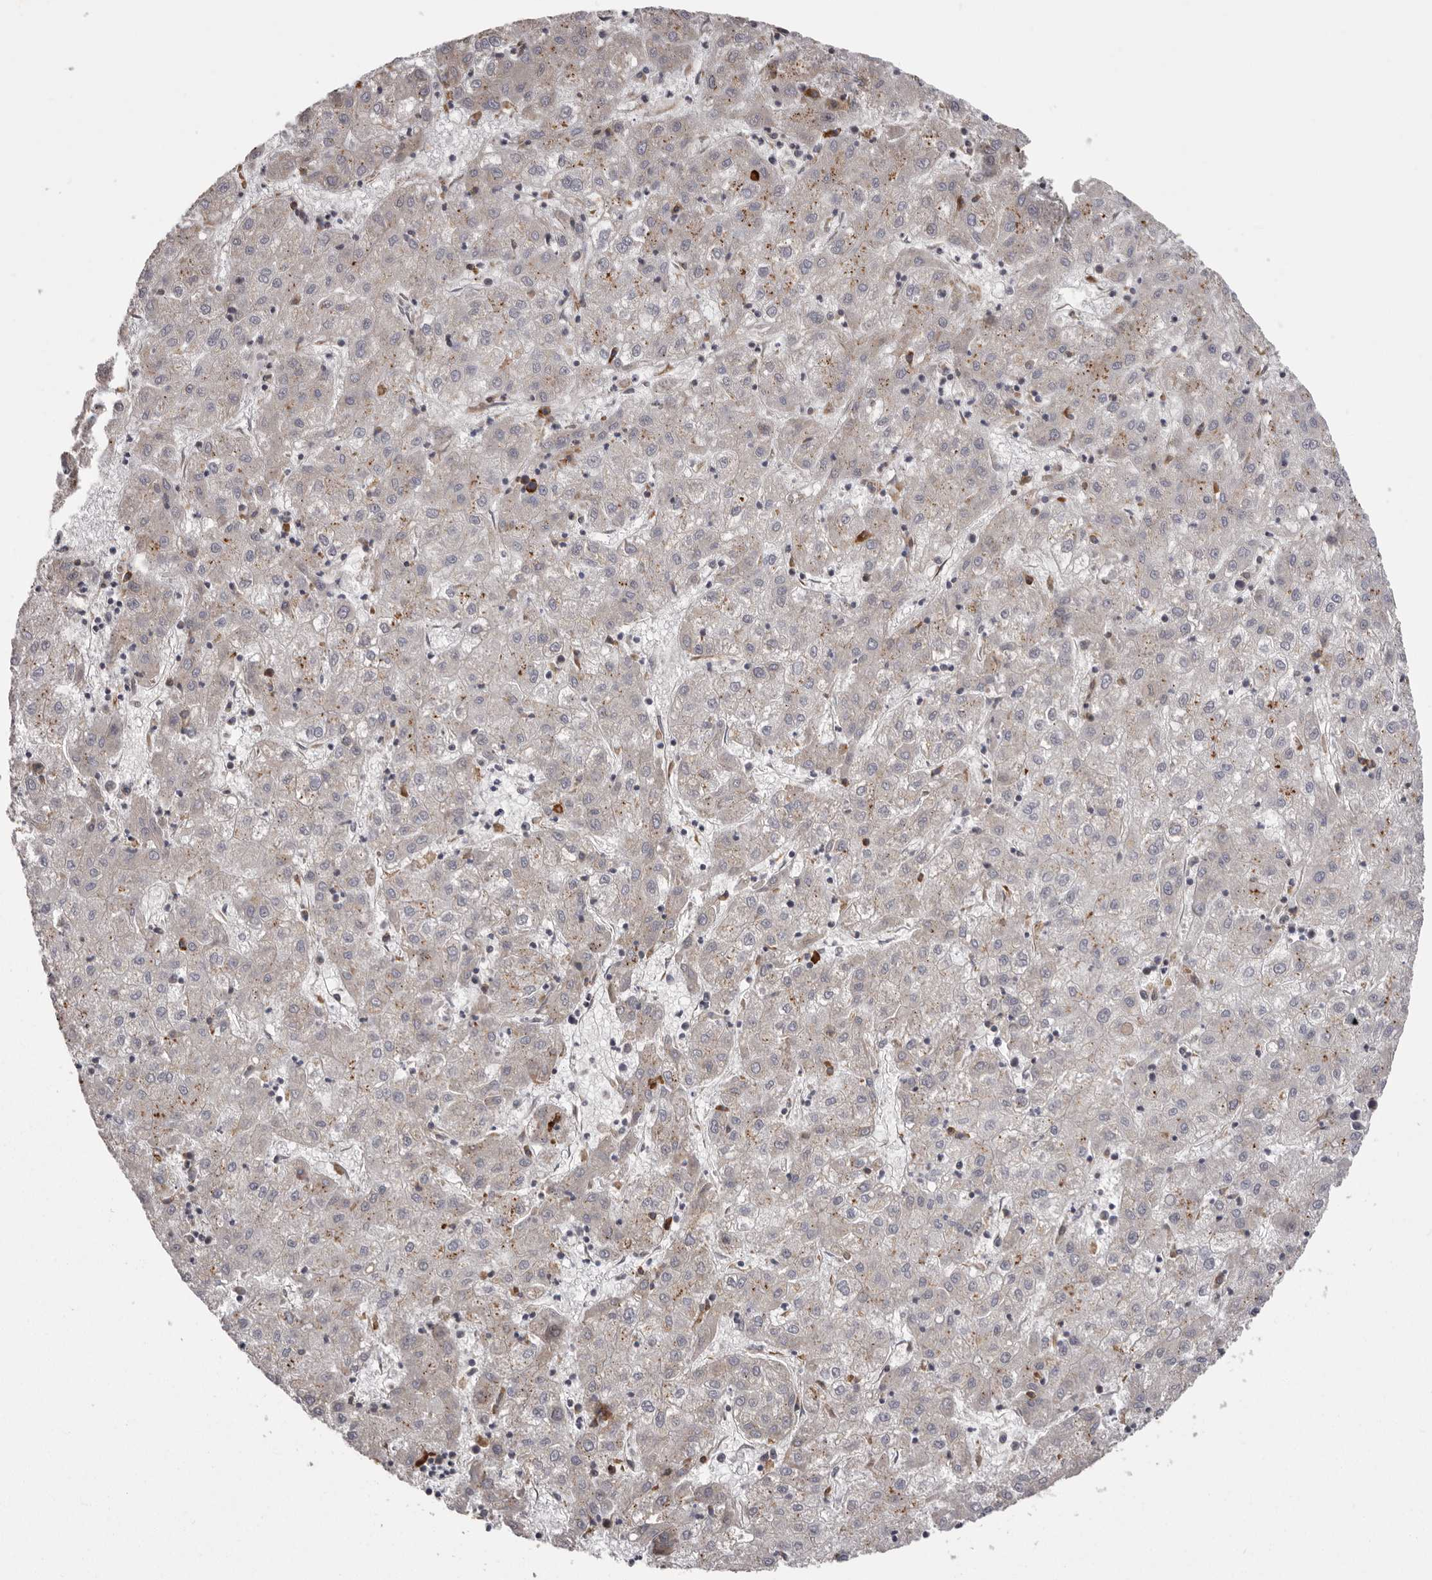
{"staining": {"intensity": "weak", "quantity": "<25%", "location": "cytoplasmic/membranous"}, "tissue": "liver cancer", "cell_type": "Tumor cells", "image_type": "cancer", "snomed": [{"axis": "morphology", "description": "Carcinoma, Hepatocellular, NOS"}, {"axis": "topography", "description": "Liver"}], "caption": "Liver hepatocellular carcinoma was stained to show a protein in brown. There is no significant positivity in tumor cells.", "gene": "NUP43", "patient": {"sex": "male", "age": 72}}